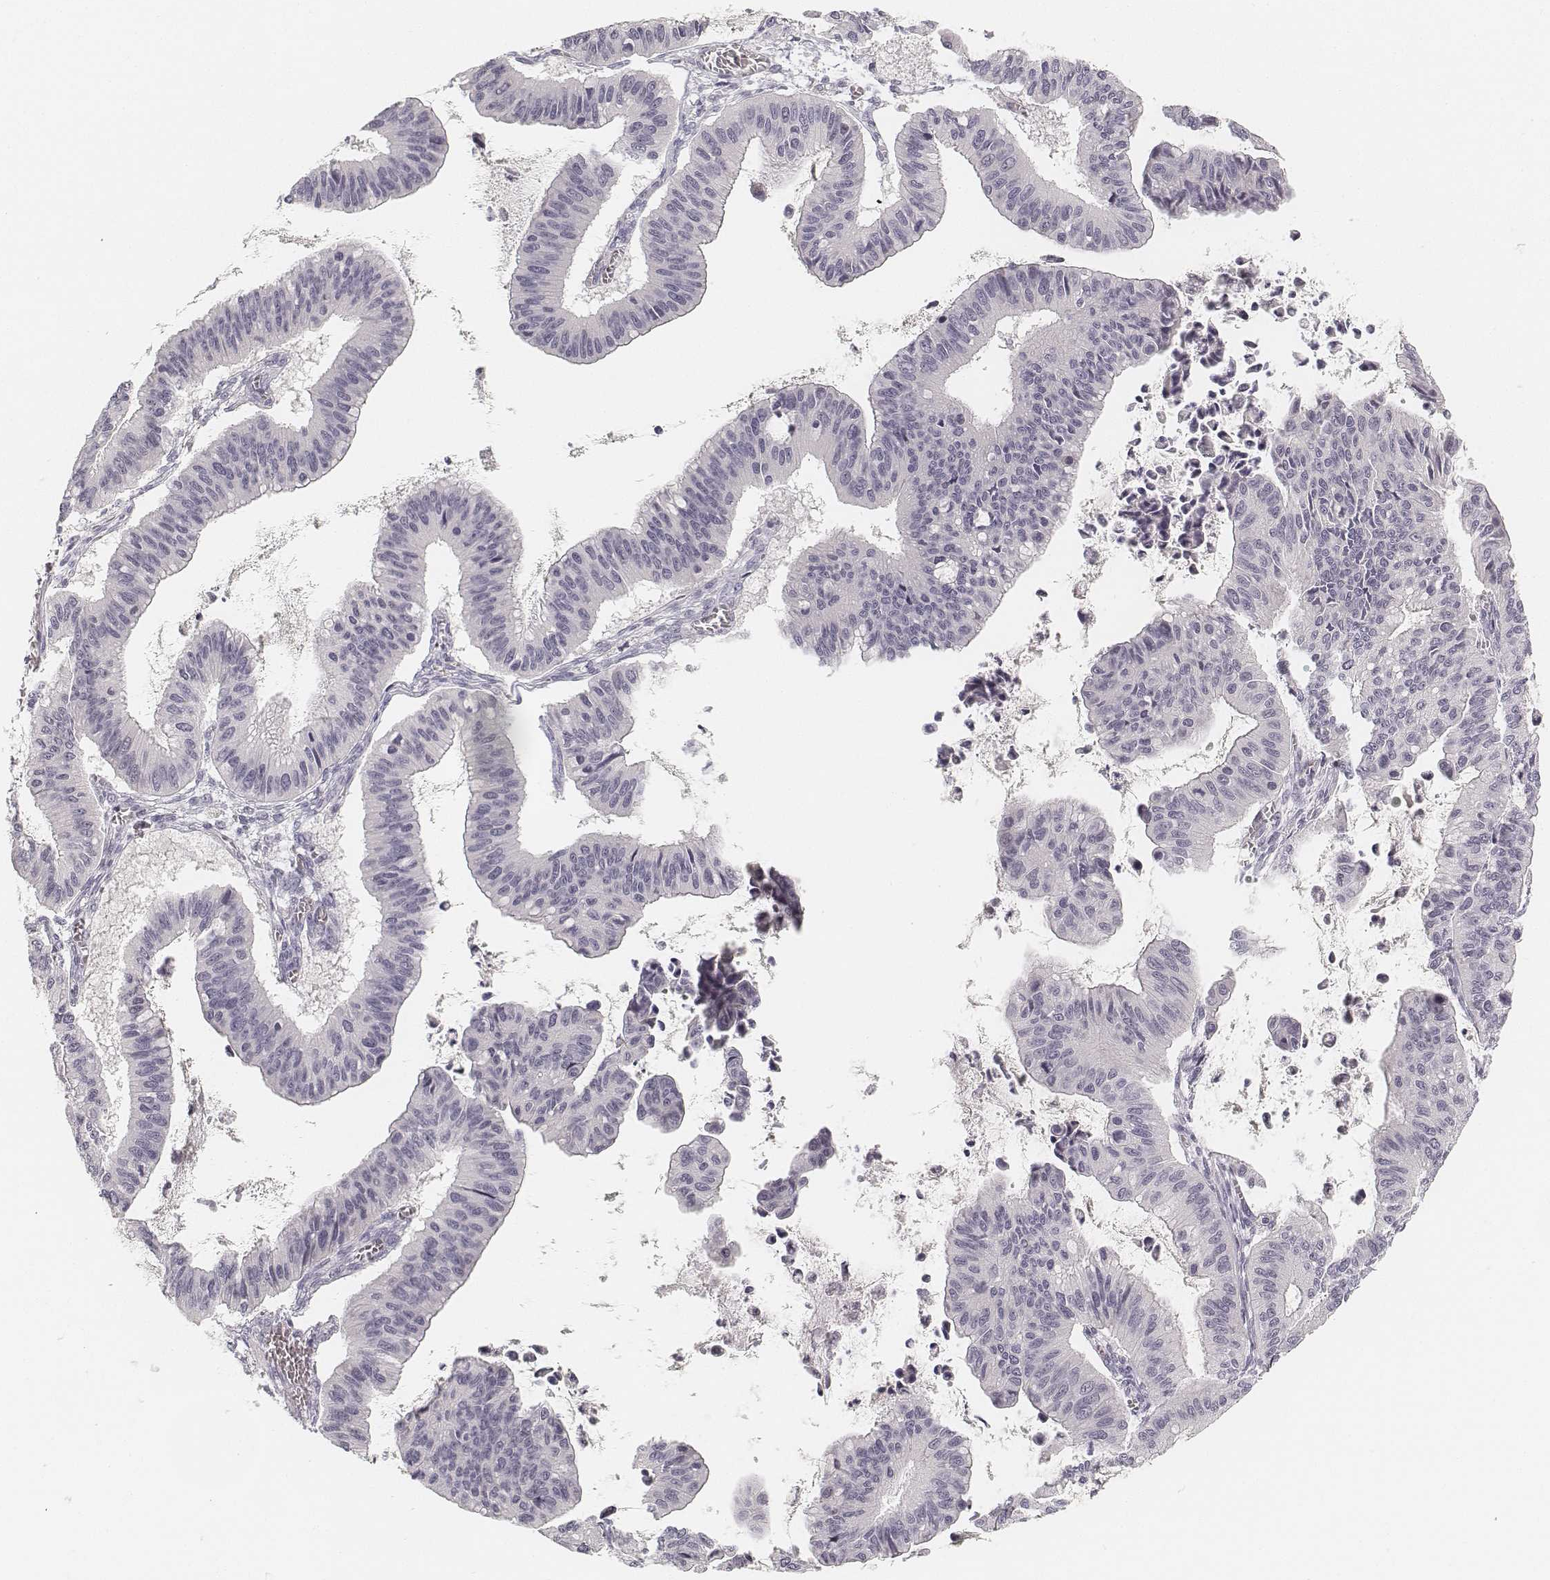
{"staining": {"intensity": "negative", "quantity": "none", "location": "none"}, "tissue": "ovarian cancer", "cell_type": "Tumor cells", "image_type": "cancer", "snomed": [{"axis": "morphology", "description": "Cystadenocarcinoma, mucinous, NOS"}, {"axis": "topography", "description": "Ovary"}], "caption": "IHC image of neoplastic tissue: ovarian cancer stained with DAB (3,3'-diaminobenzidine) exhibits no significant protein staining in tumor cells.", "gene": "DSG4", "patient": {"sex": "female", "age": 72}}